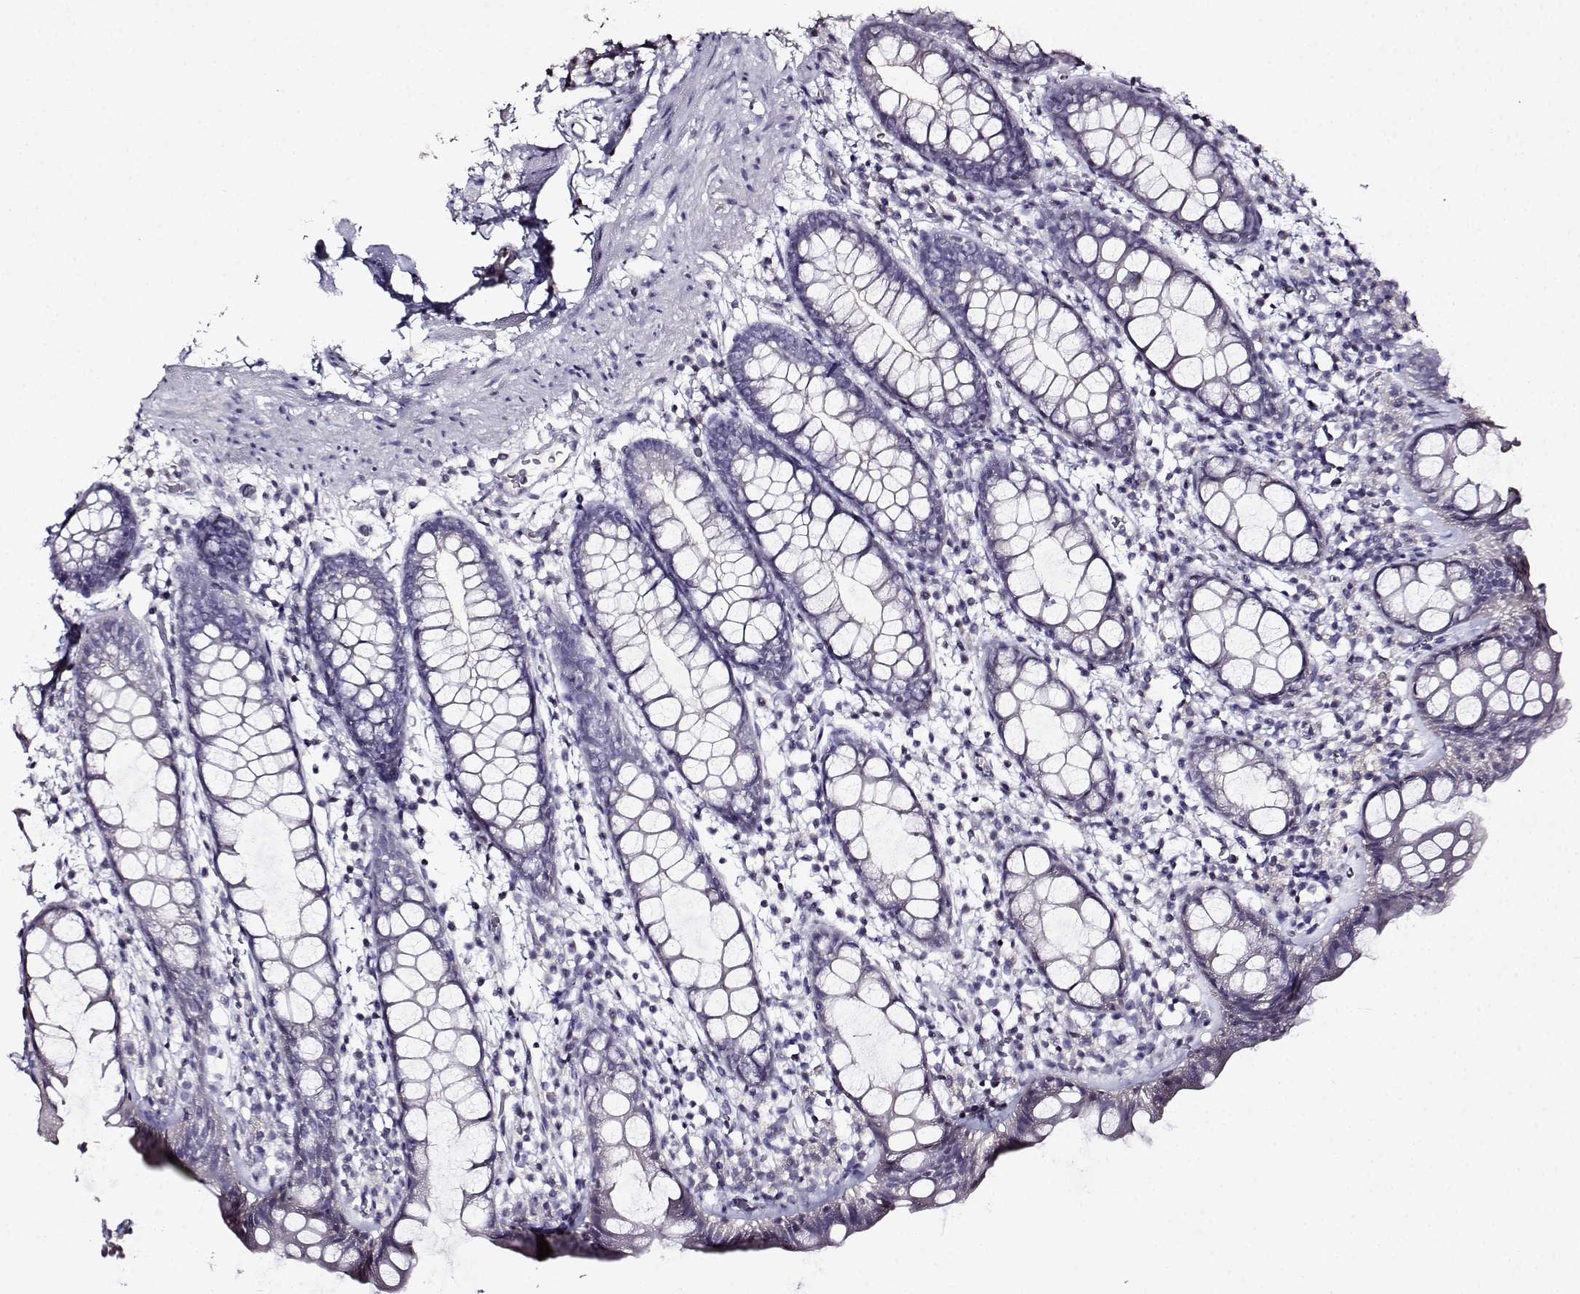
{"staining": {"intensity": "negative", "quantity": "none", "location": "none"}, "tissue": "rectum", "cell_type": "Glandular cells", "image_type": "normal", "snomed": [{"axis": "morphology", "description": "Normal tissue, NOS"}, {"axis": "topography", "description": "Rectum"}], "caption": "Immunohistochemistry (IHC) histopathology image of benign rectum stained for a protein (brown), which reveals no expression in glandular cells.", "gene": "TMEM266", "patient": {"sex": "male", "age": 57}}